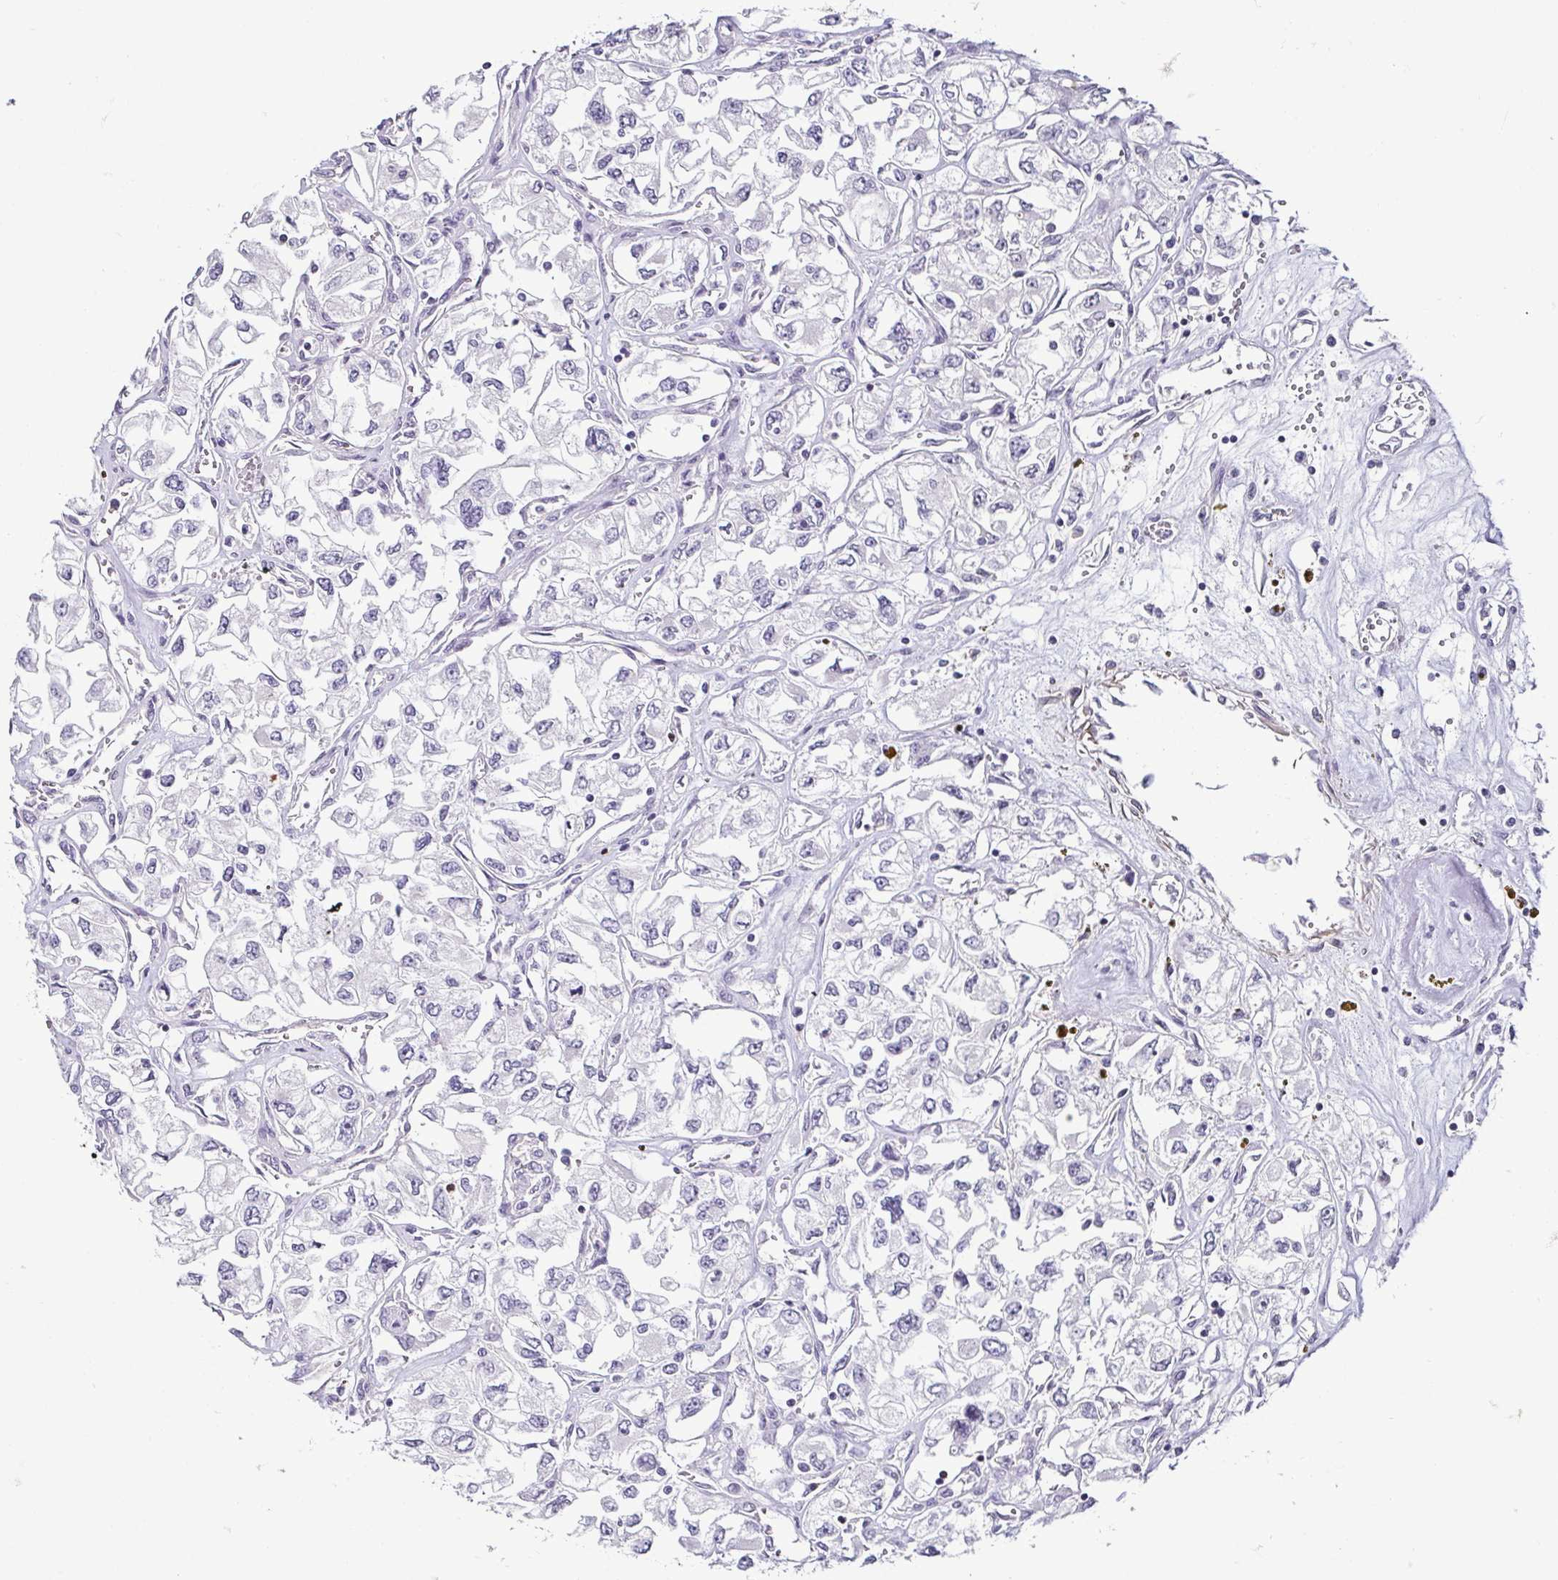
{"staining": {"intensity": "negative", "quantity": "none", "location": "none"}, "tissue": "renal cancer", "cell_type": "Tumor cells", "image_type": "cancer", "snomed": [{"axis": "morphology", "description": "Adenocarcinoma, NOS"}, {"axis": "topography", "description": "Kidney"}], "caption": "An image of human renal adenocarcinoma is negative for staining in tumor cells.", "gene": "HOPX", "patient": {"sex": "female", "age": 59}}